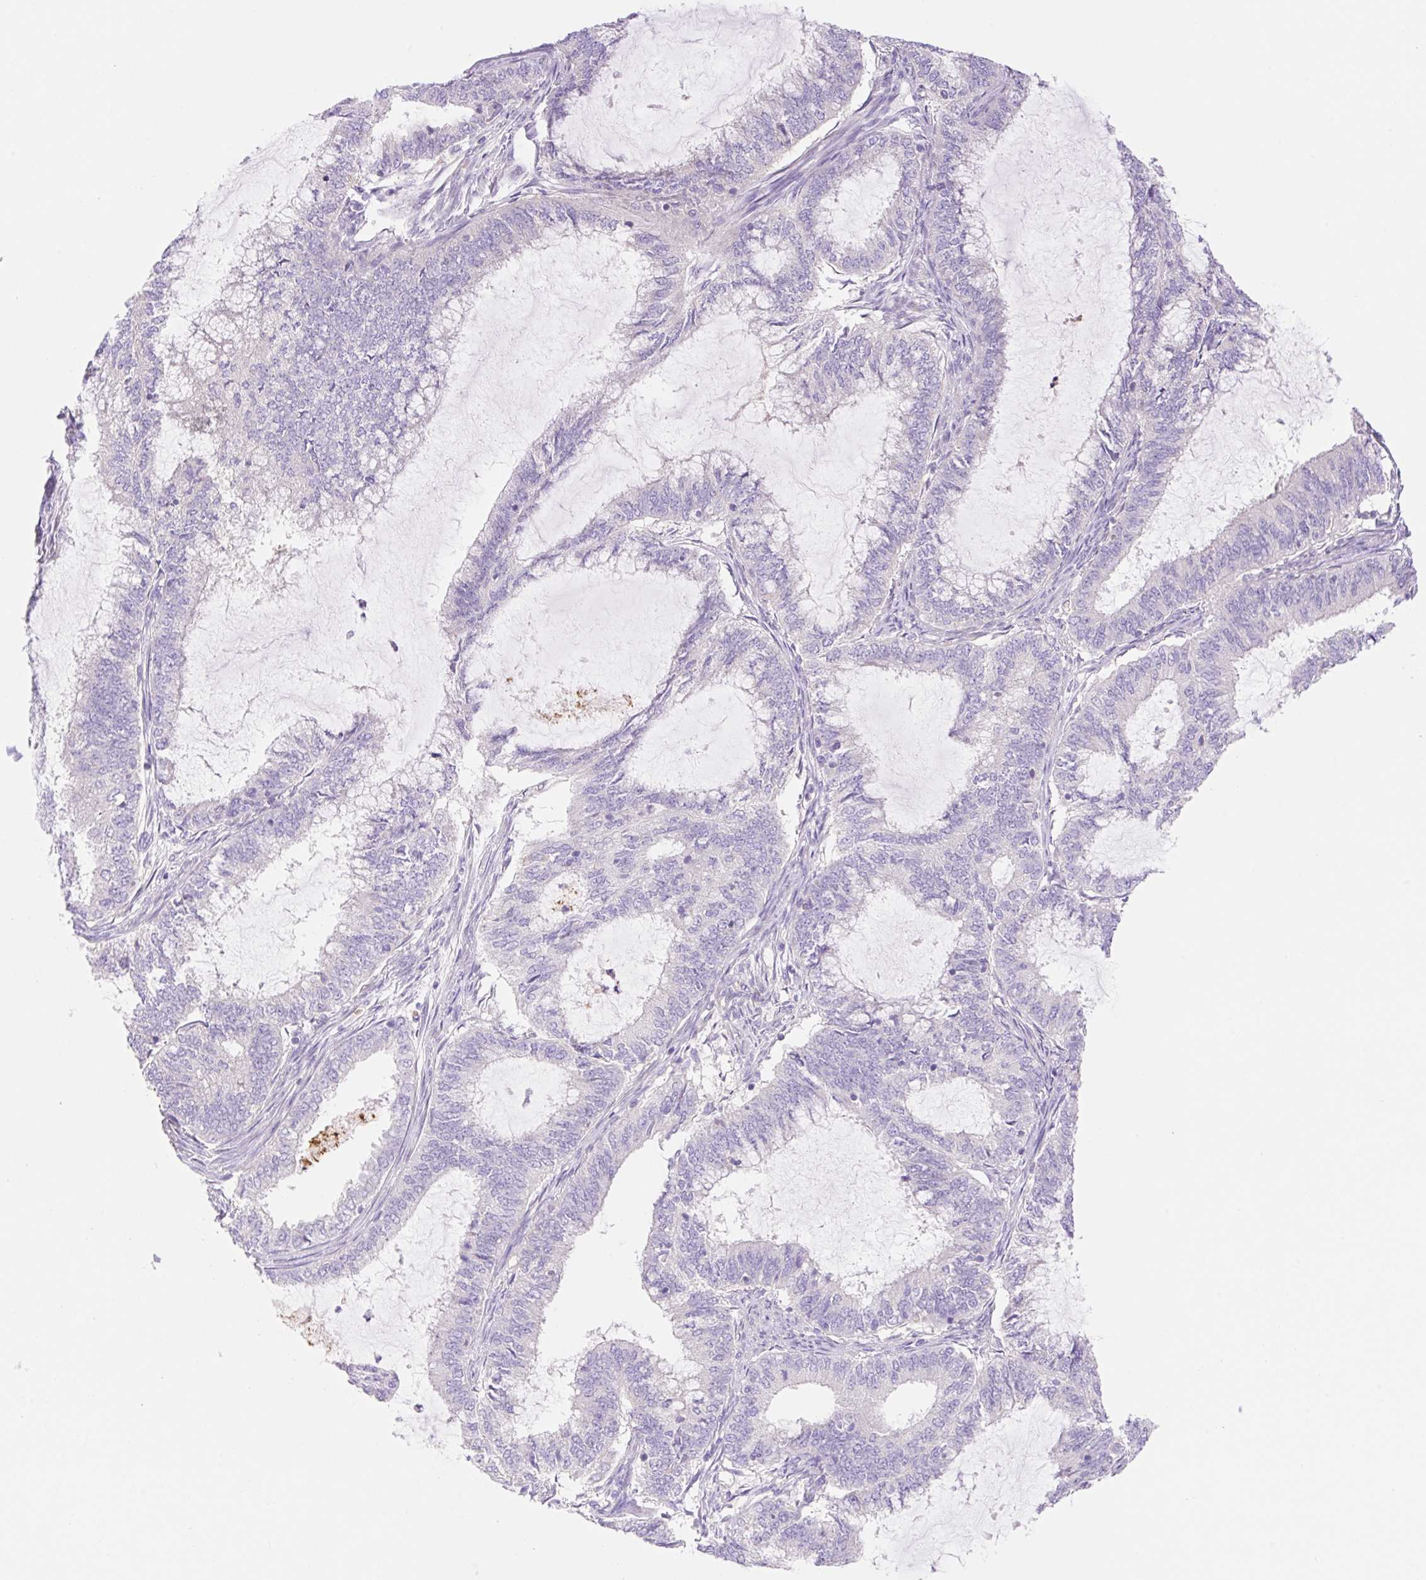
{"staining": {"intensity": "negative", "quantity": "none", "location": "none"}, "tissue": "endometrial cancer", "cell_type": "Tumor cells", "image_type": "cancer", "snomed": [{"axis": "morphology", "description": "Adenocarcinoma, NOS"}, {"axis": "topography", "description": "Endometrium"}], "caption": "Immunohistochemical staining of human endometrial cancer reveals no significant positivity in tumor cells. Nuclei are stained in blue.", "gene": "DENND5A", "patient": {"sex": "female", "age": 51}}